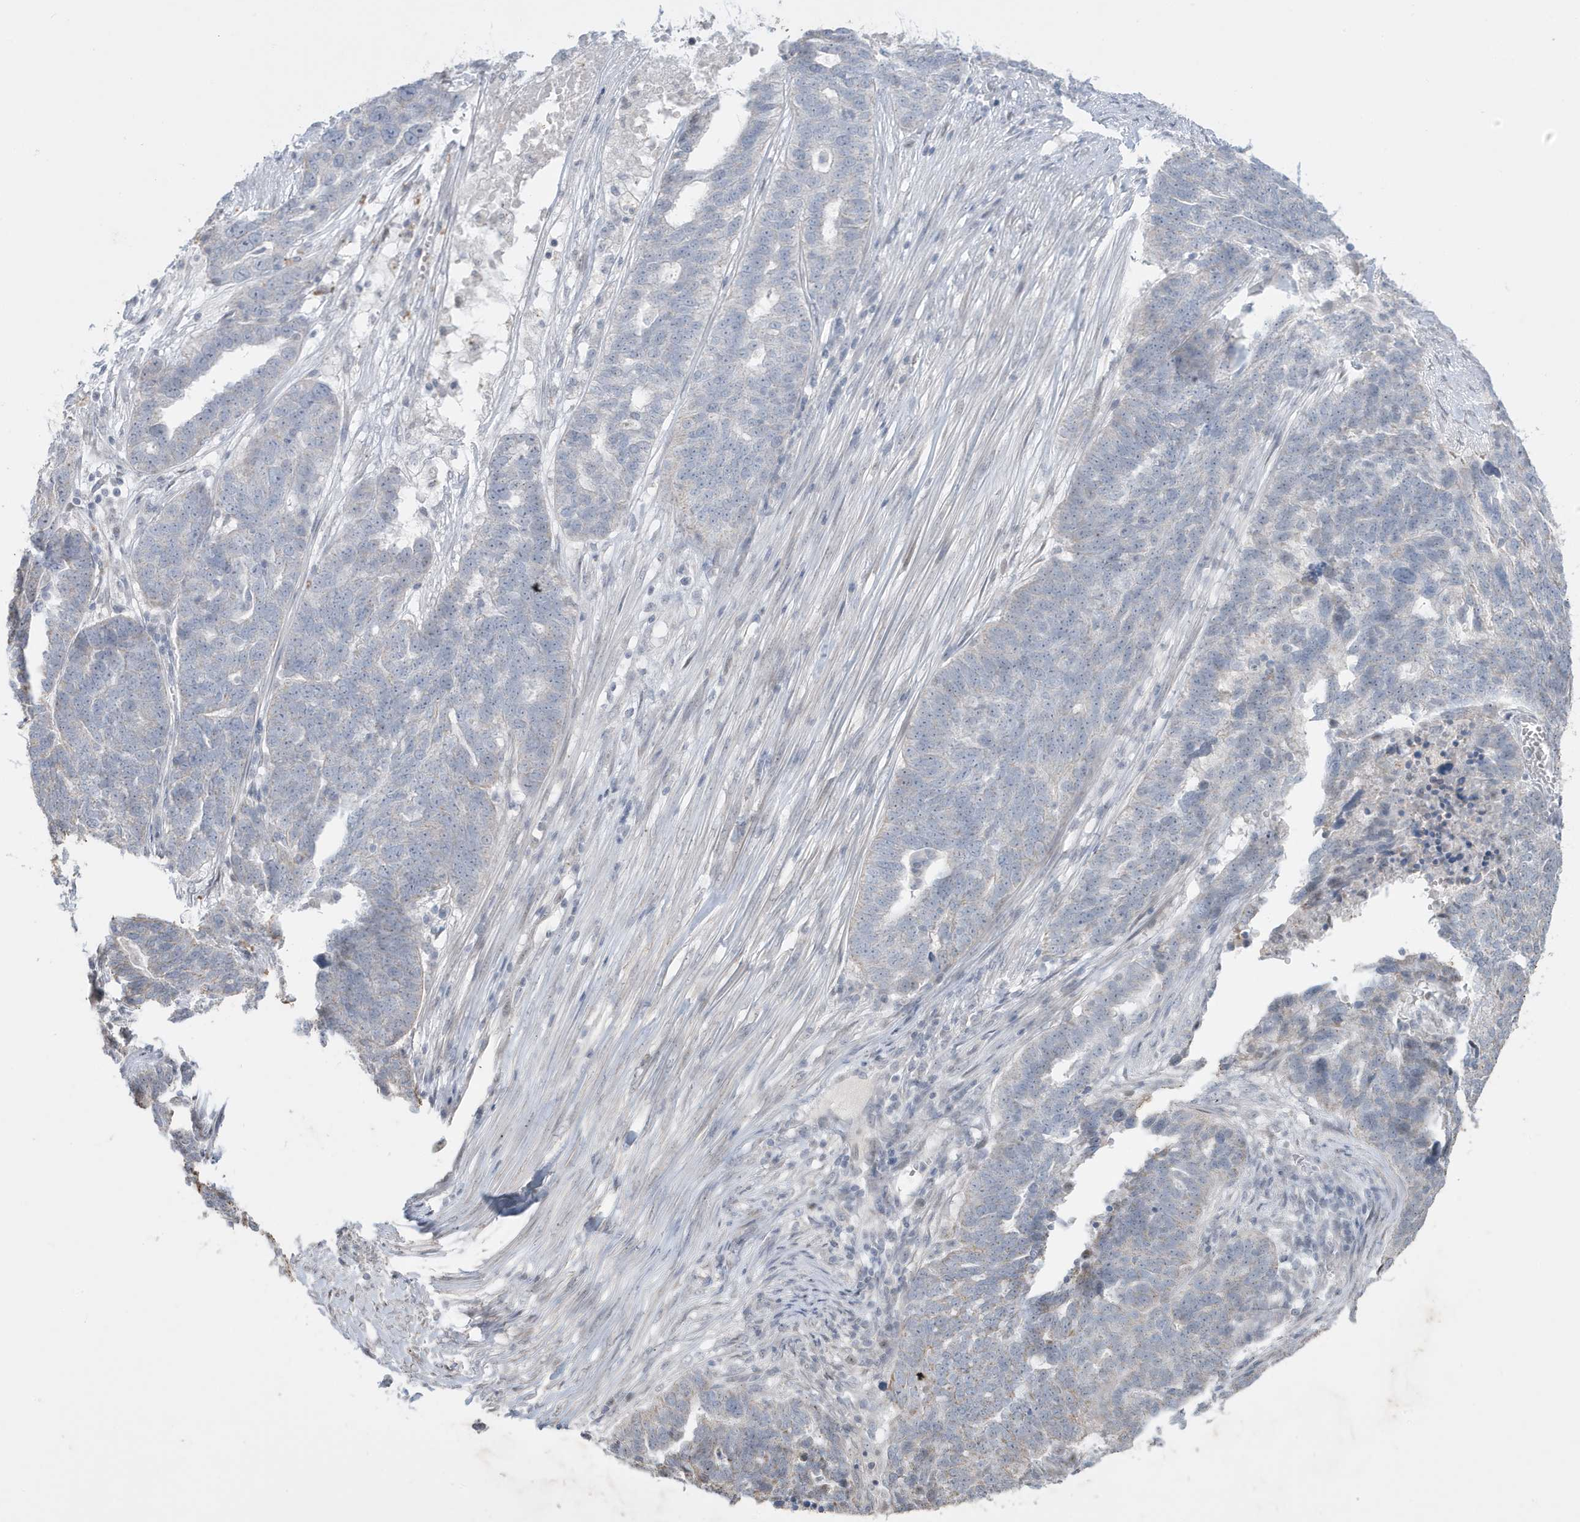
{"staining": {"intensity": "negative", "quantity": "none", "location": "none"}, "tissue": "ovarian cancer", "cell_type": "Tumor cells", "image_type": "cancer", "snomed": [{"axis": "morphology", "description": "Cystadenocarcinoma, serous, NOS"}, {"axis": "topography", "description": "Ovary"}], "caption": "The IHC photomicrograph has no significant positivity in tumor cells of ovarian cancer (serous cystadenocarcinoma) tissue.", "gene": "FNDC1", "patient": {"sex": "female", "age": 59}}